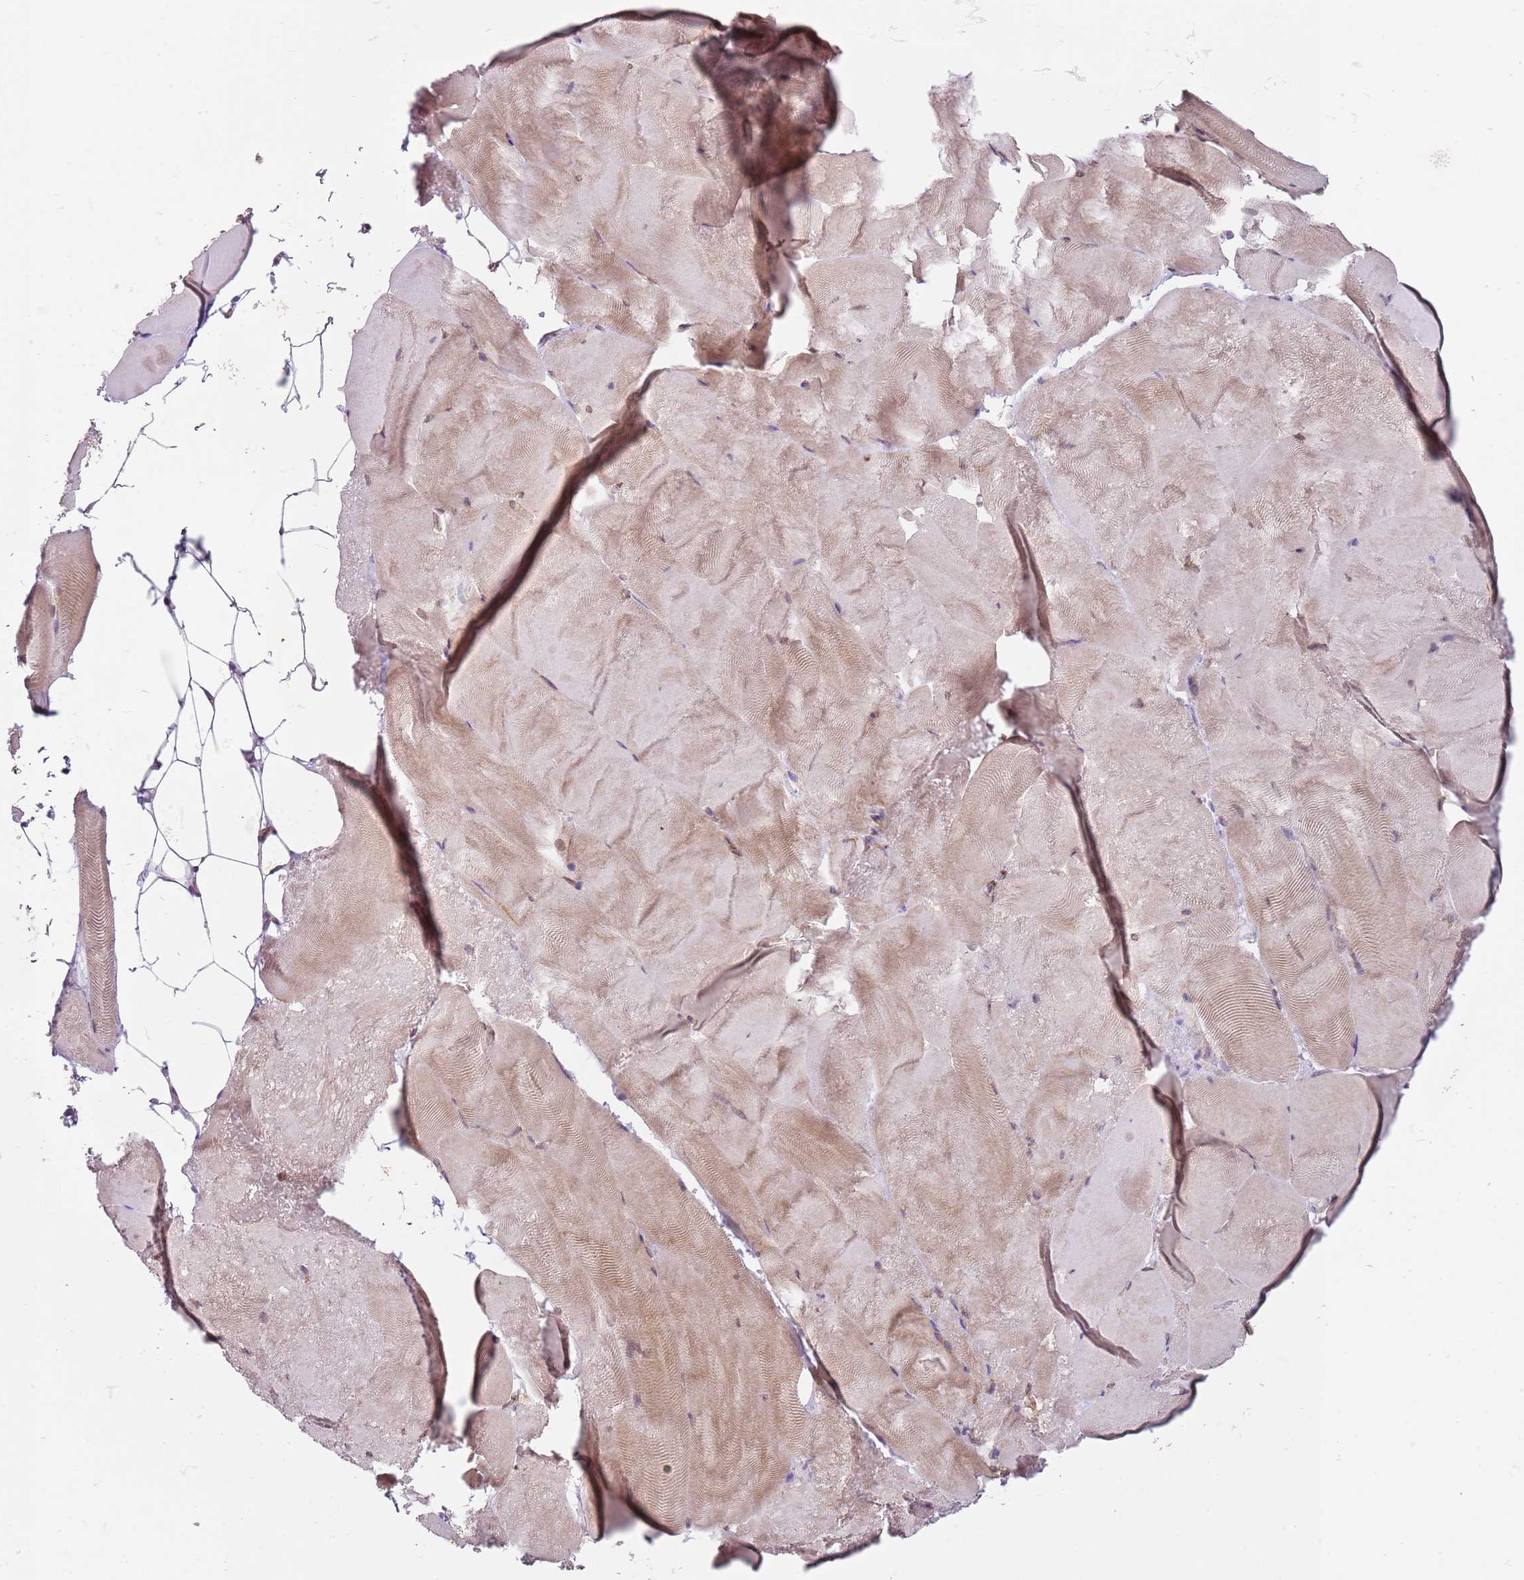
{"staining": {"intensity": "weak", "quantity": "25%-75%", "location": "cytoplasmic/membranous"}, "tissue": "skeletal muscle", "cell_type": "Myocytes", "image_type": "normal", "snomed": [{"axis": "morphology", "description": "Normal tissue, NOS"}, {"axis": "topography", "description": "Skeletal muscle"}], "caption": "A brown stain shows weak cytoplasmic/membranous positivity of a protein in myocytes of benign skeletal muscle.", "gene": "ALS2", "patient": {"sex": "female", "age": 64}}